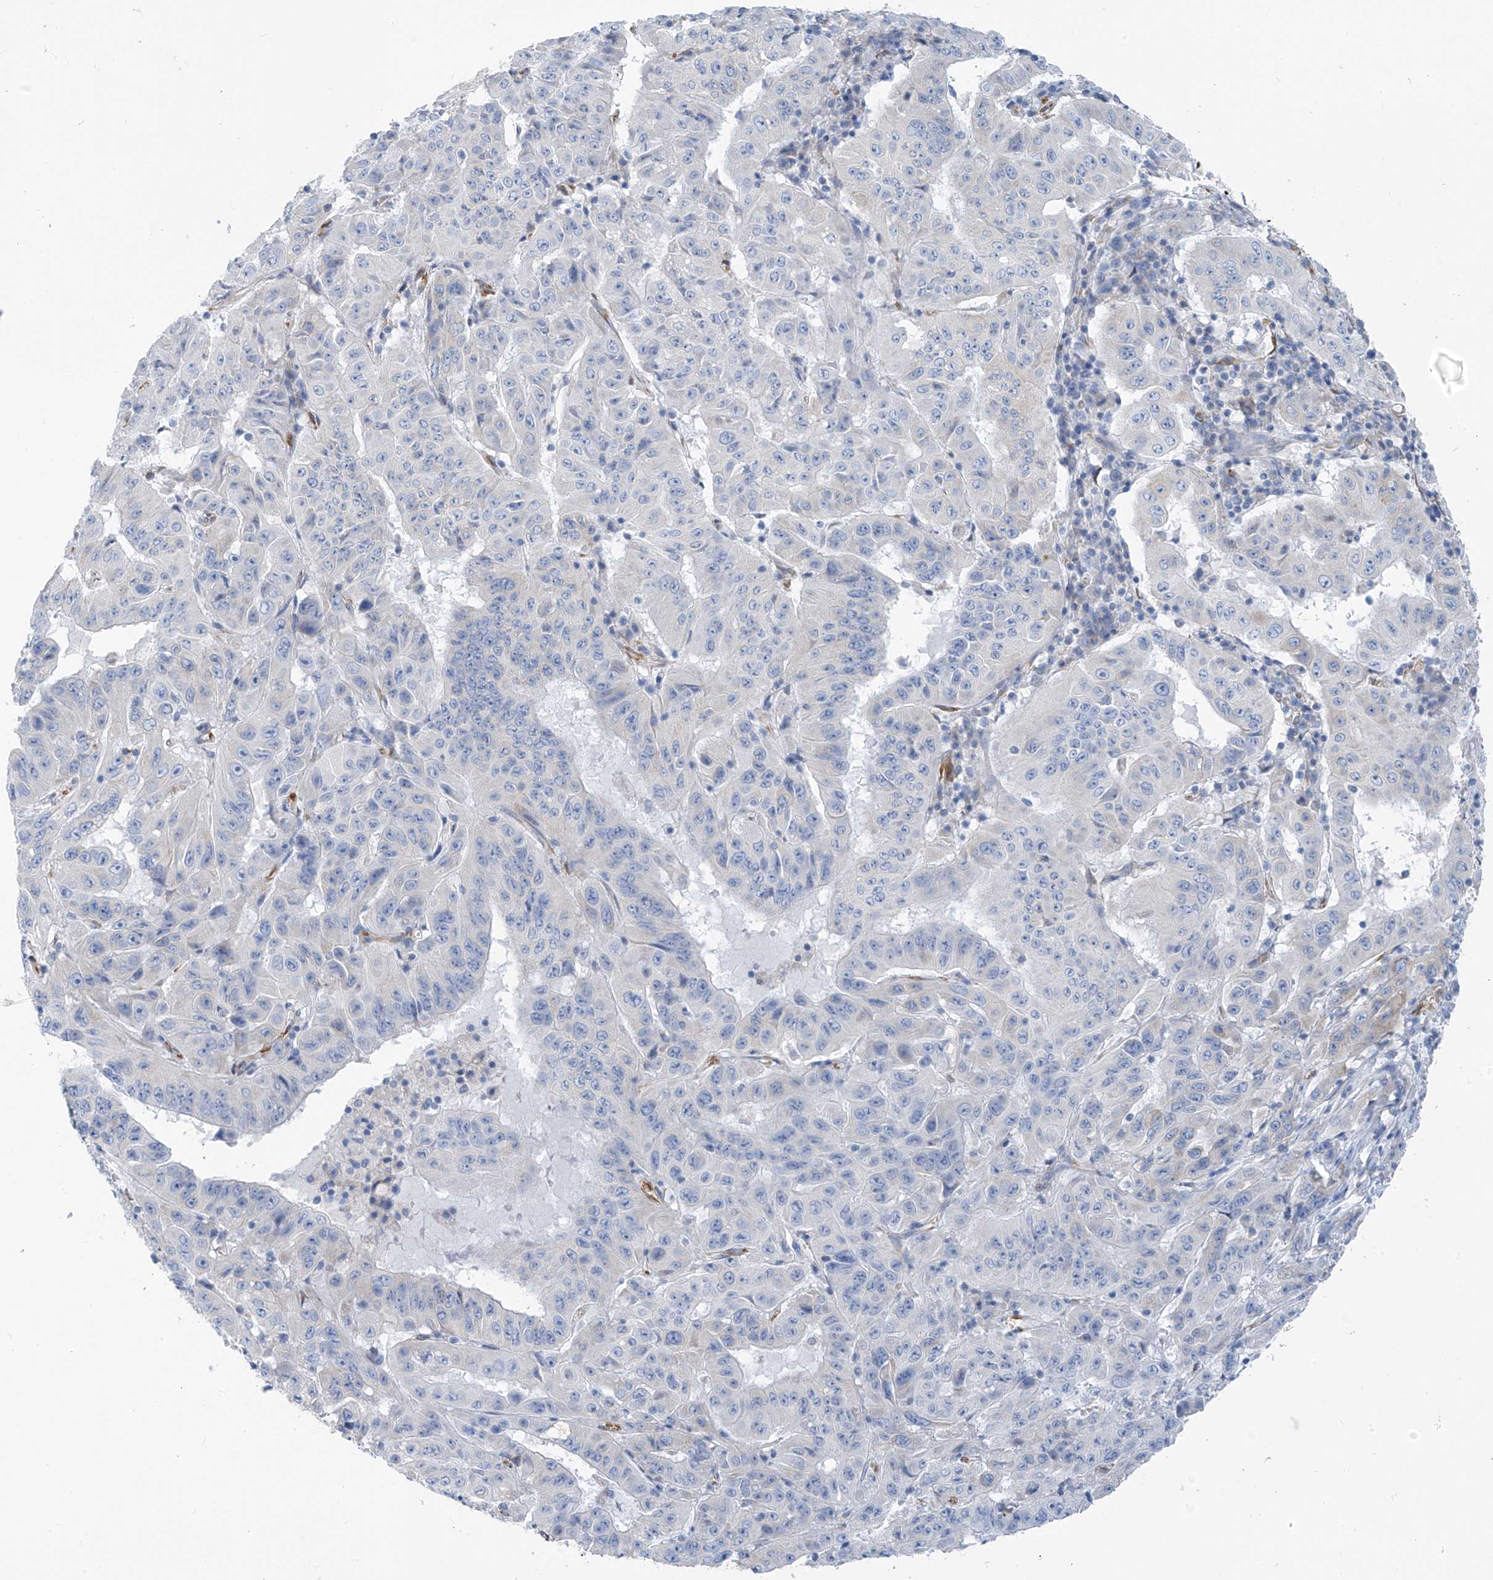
{"staining": {"intensity": "negative", "quantity": "none", "location": "none"}, "tissue": "pancreatic cancer", "cell_type": "Tumor cells", "image_type": "cancer", "snomed": [{"axis": "morphology", "description": "Adenocarcinoma, NOS"}, {"axis": "topography", "description": "Pancreas"}], "caption": "Immunohistochemistry (IHC) of pancreatic cancer exhibits no positivity in tumor cells.", "gene": "RCN2", "patient": {"sex": "male", "age": 63}}